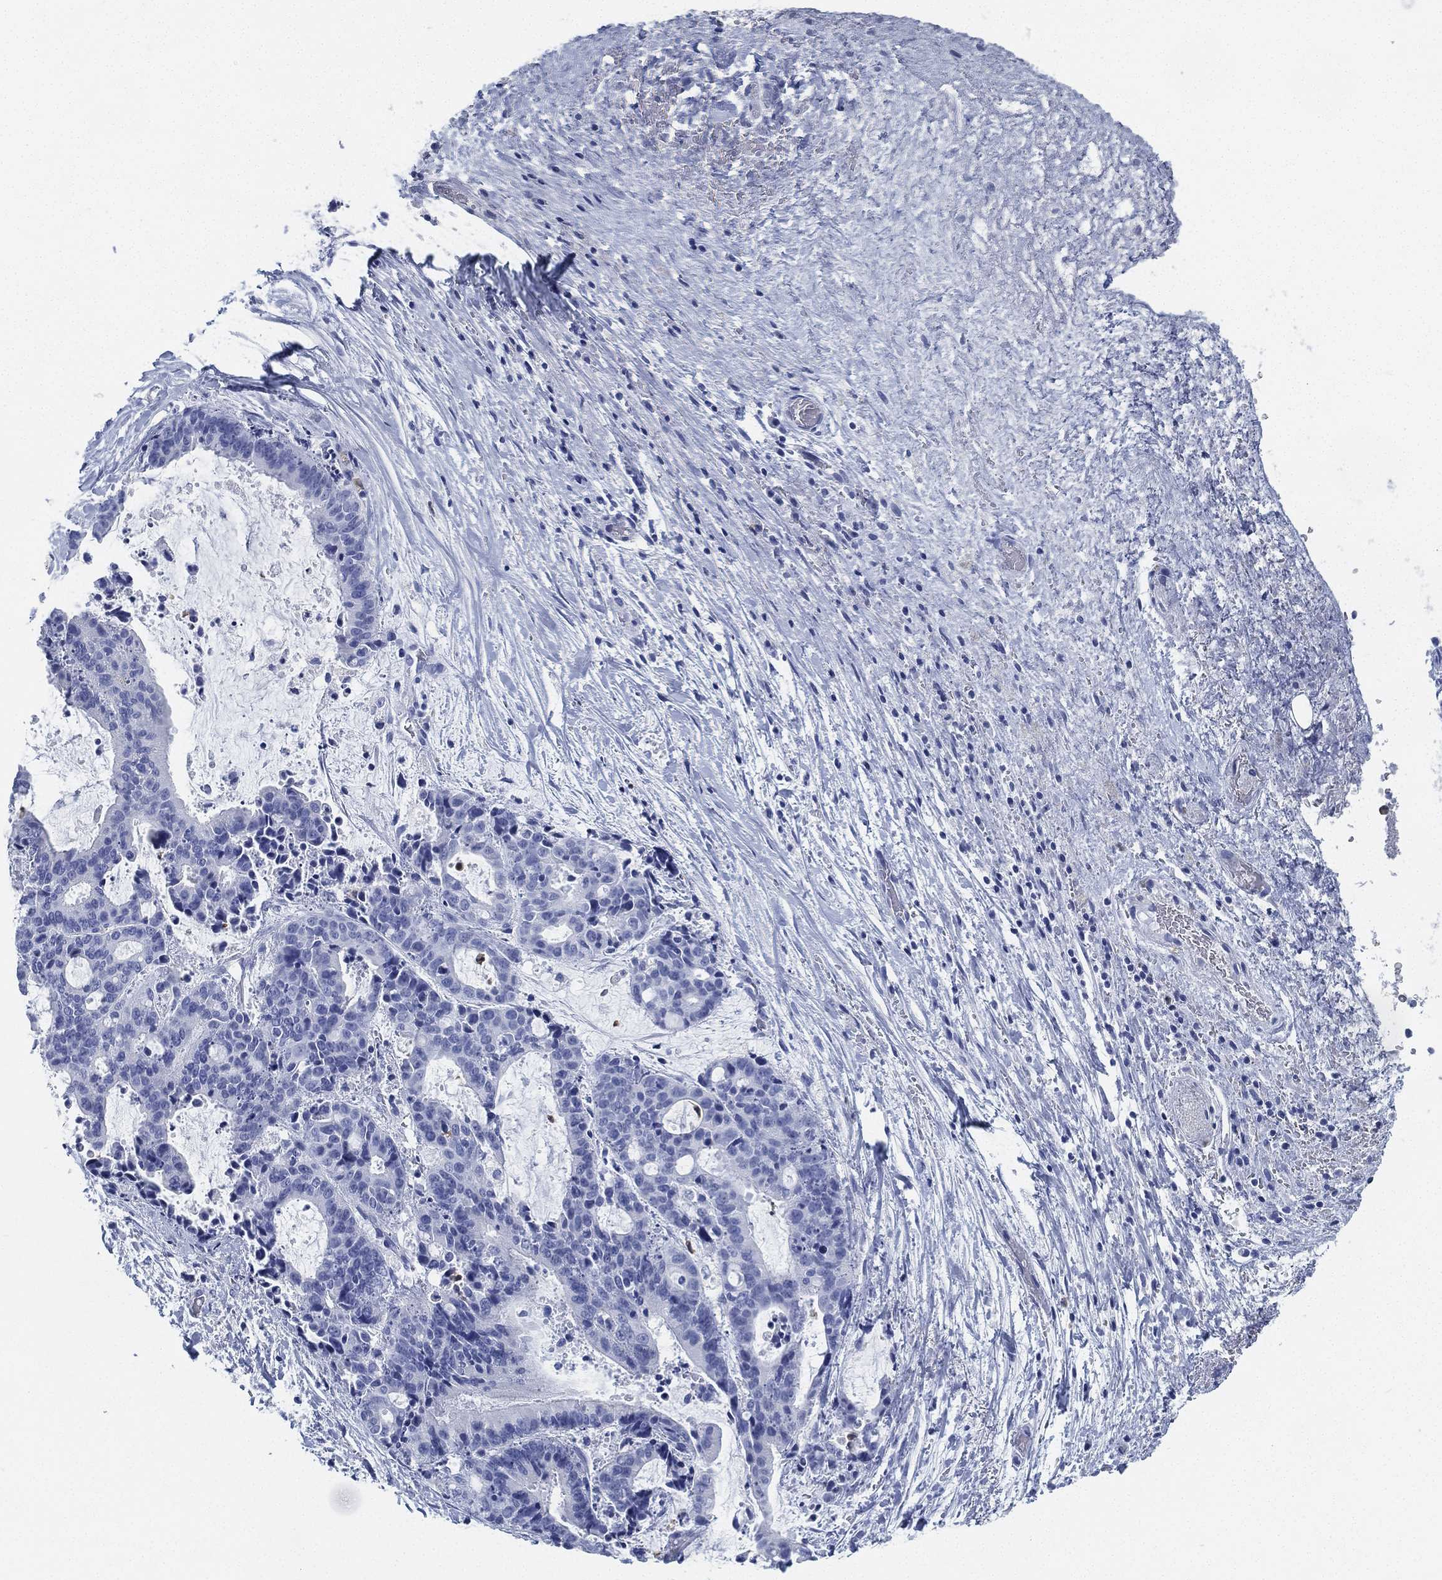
{"staining": {"intensity": "negative", "quantity": "none", "location": "none"}, "tissue": "liver cancer", "cell_type": "Tumor cells", "image_type": "cancer", "snomed": [{"axis": "morphology", "description": "Cholangiocarcinoma"}, {"axis": "topography", "description": "Liver"}], "caption": "High magnification brightfield microscopy of cholangiocarcinoma (liver) stained with DAB (brown) and counterstained with hematoxylin (blue): tumor cells show no significant staining.", "gene": "DEFB121", "patient": {"sex": "female", "age": 73}}